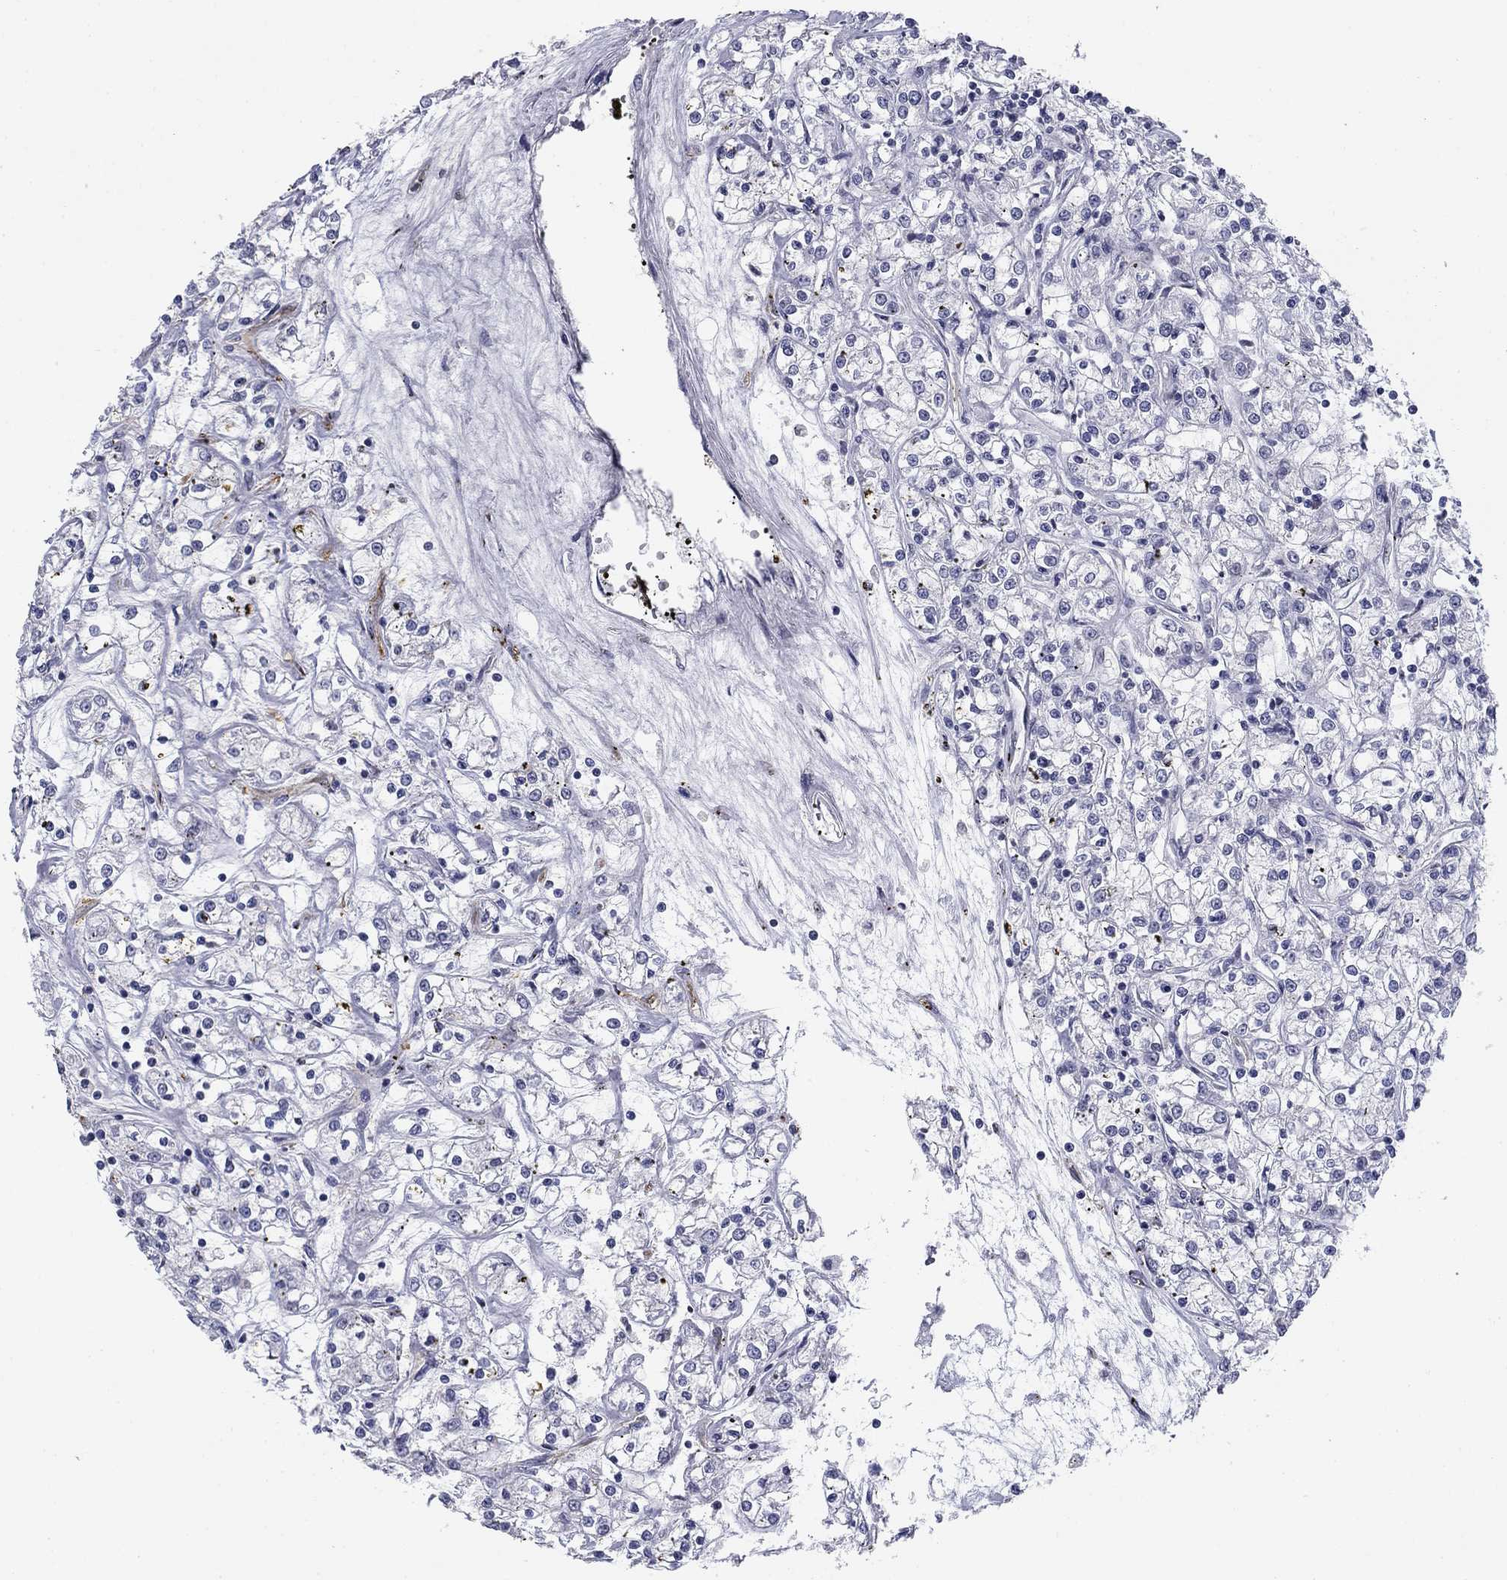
{"staining": {"intensity": "negative", "quantity": "none", "location": "none"}, "tissue": "renal cancer", "cell_type": "Tumor cells", "image_type": "cancer", "snomed": [{"axis": "morphology", "description": "Adenocarcinoma, NOS"}, {"axis": "topography", "description": "Kidney"}], "caption": "Immunohistochemical staining of human renal adenocarcinoma reveals no significant positivity in tumor cells. The staining was performed using DAB (3,3'-diaminobenzidine) to visualize the protein expression in brown, while the nuclei were stained in blue with hematoxylin (Magnification: 20x).", "gene": "TIGD4", "patient": {"sex": "female", "age": 59}}